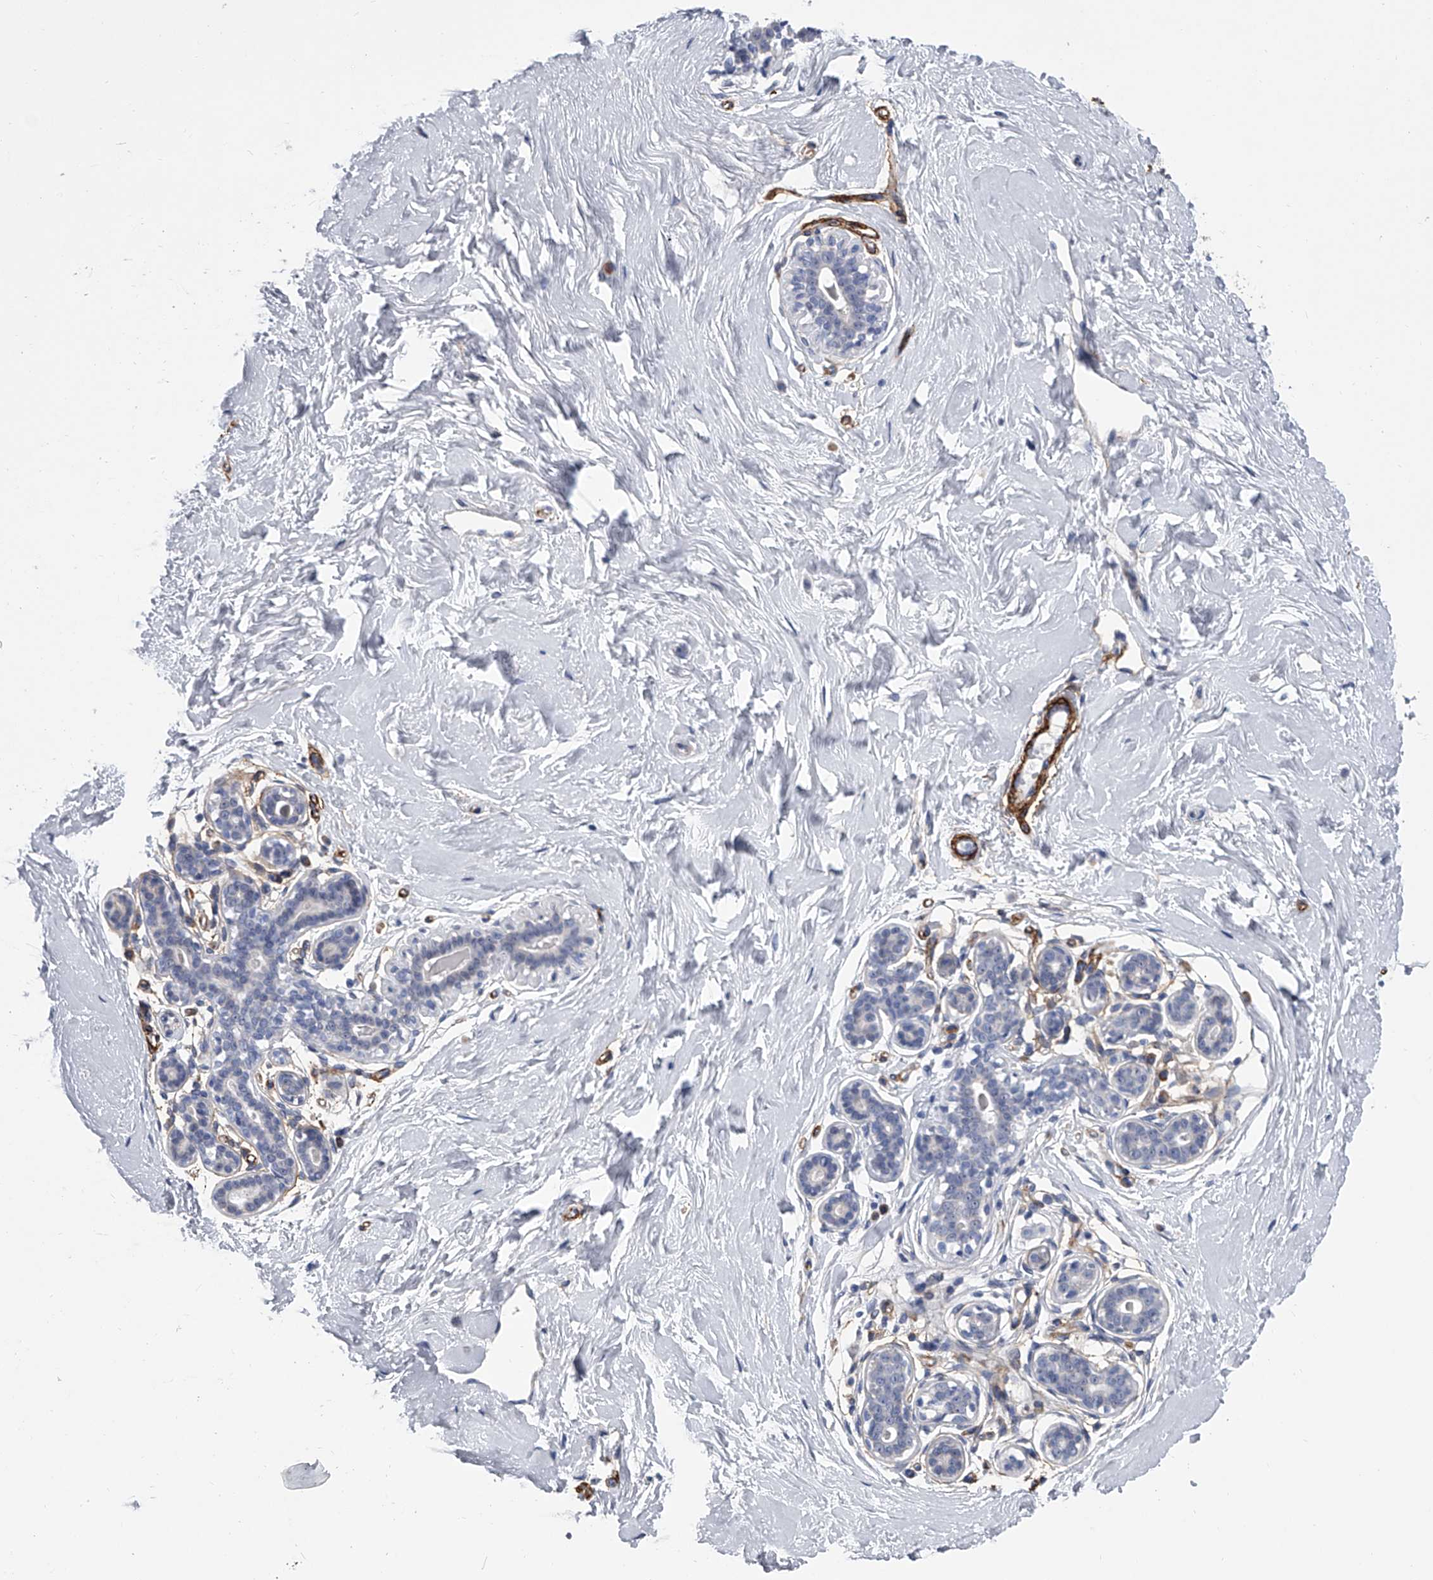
{"staining": {"intensity": "negative", "quantity": "none", "location": "none"}, "tissue": "breast", "cell_type": "Adipocytes", "image_type": "normal", "snomed": [{"axis": "morphology", "description": "Normal tissue, NOS"}, {"axis": "morphology", "description": "Adenoma, NOS"}, {"axis": "topography", "description": "Breast"}], "caption": "The micrograph exhibits no significant expression in adipocytes of breast. The staining was performed using DAB to visualize the protein expression in brown, while the nuclei were stained in blue with hematoxylin (Magnification: 20x).", "gene": "ALG14", "patient": {"sex": "female", "age": 23}}